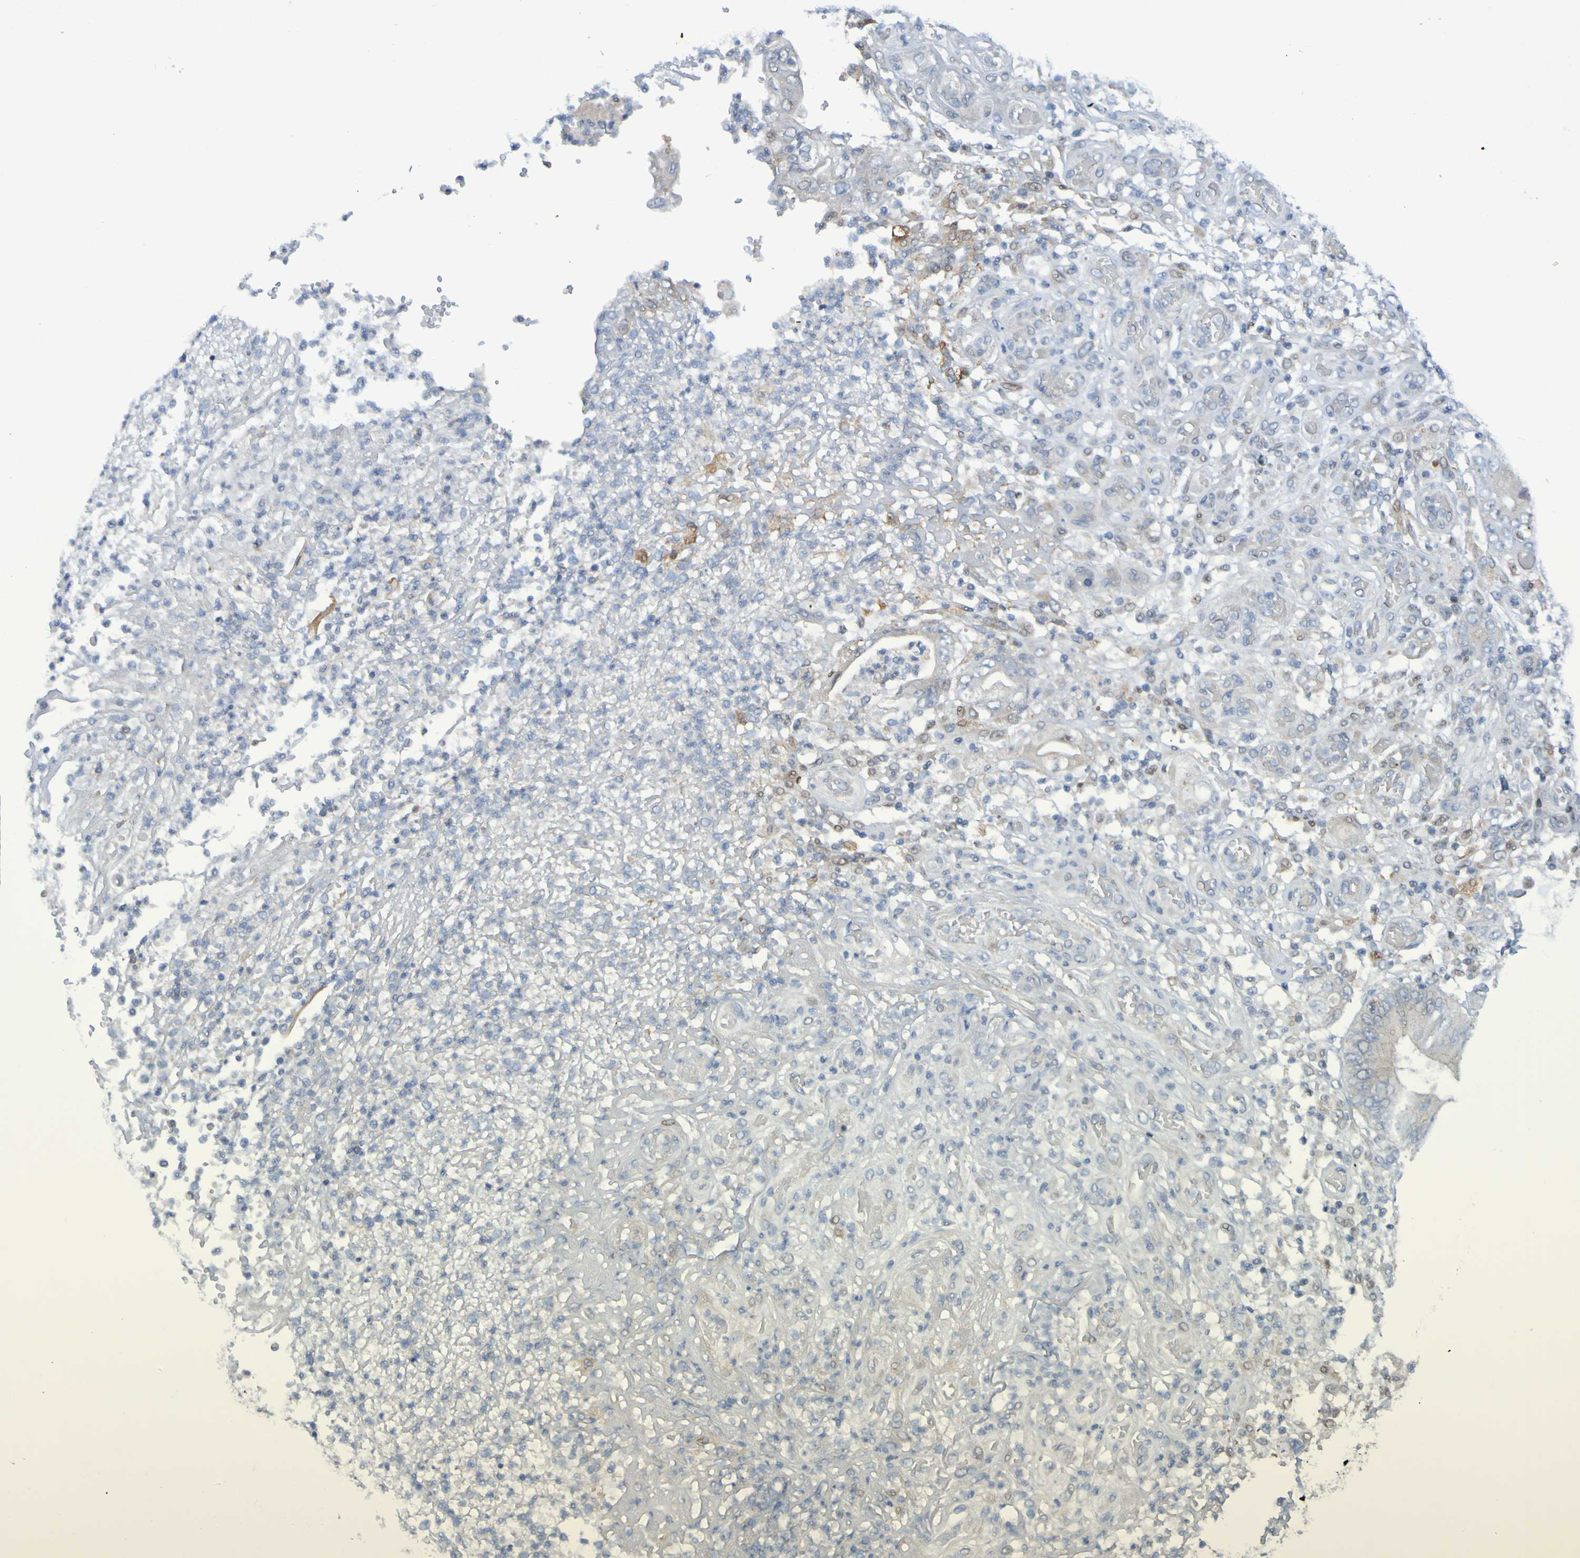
{"staining": {"intensity": "negative", "quantity": "none", "location": "none"}, "tissue": "stomach cancer", "cell_type": "Tumor cells", "image_type": "cancer", "snomed": [{"axis": "morphology", "description": "Adenocarcinoma, NOS"}, {"axis": "topography", "description": "Stomach"}], "caption": "Stomach cancer (adenocarcinoma) was stained to show a protein in brown. There is no significant expression in tumor cells.", "gene": "FBP2", "patient": {"sex": "female", "age": 73}}